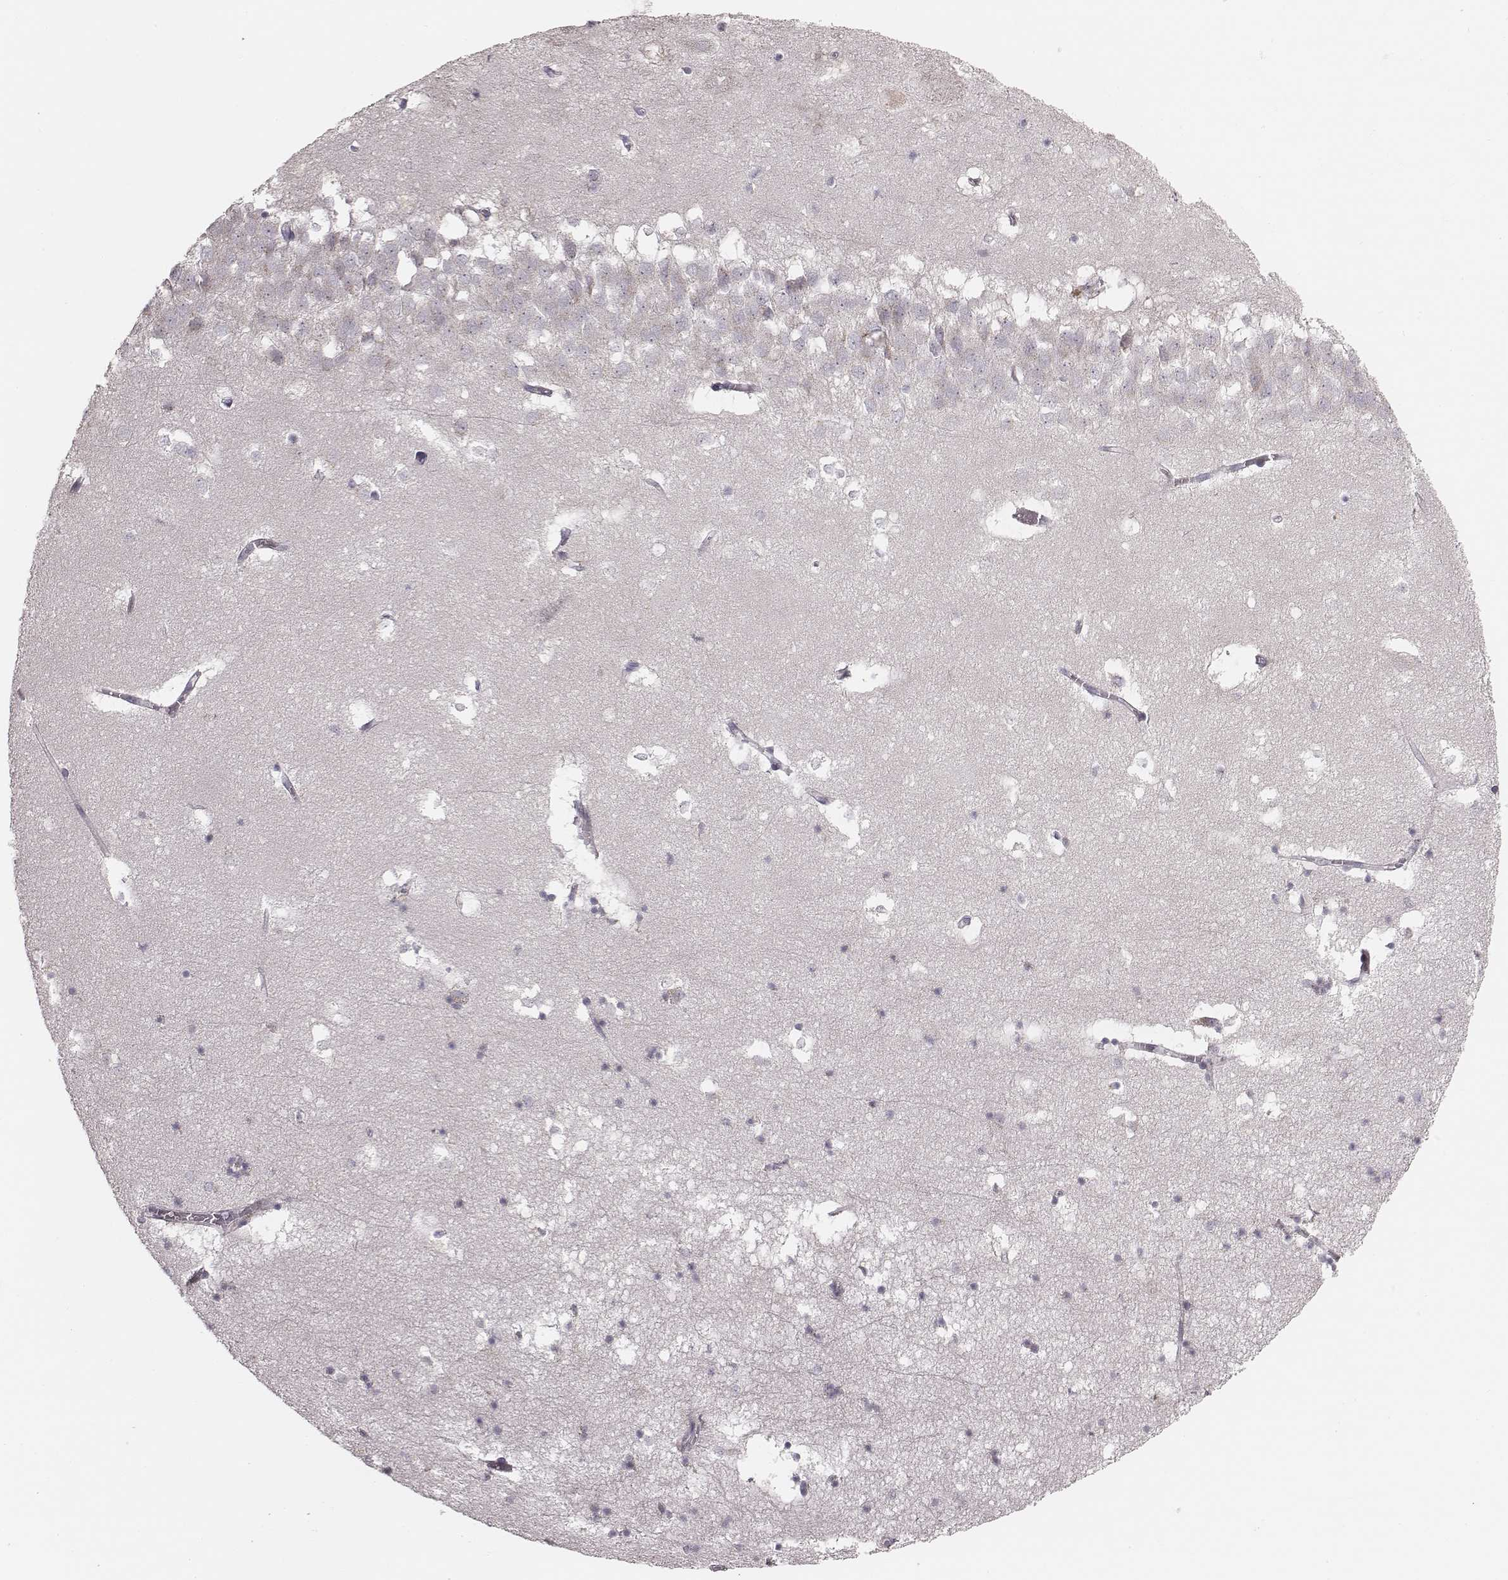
{"staining": {"intensity": "negative", "quantity": "none", "location": "none"}, "tissue": "hippocampus", "cell_type": "Glial cells", "image_type": "normal", "snomed": [{"axis": "morphology", "description": "Normal tissue, NOS"}, {"axis": "topography", "description": "Hippocampus"}], "caption": "Glial cells are negative for brown protein staining in normal hippocampus. The staining was performed using DAB (3,3'-diaminobenzidine) to visualize the protein expression in brown, while the nuclei were stained in blue with hematoxylin (Magnification: 20x).", "gene": "ABCA7", "patient": {"sex": "male", "age": 58}}